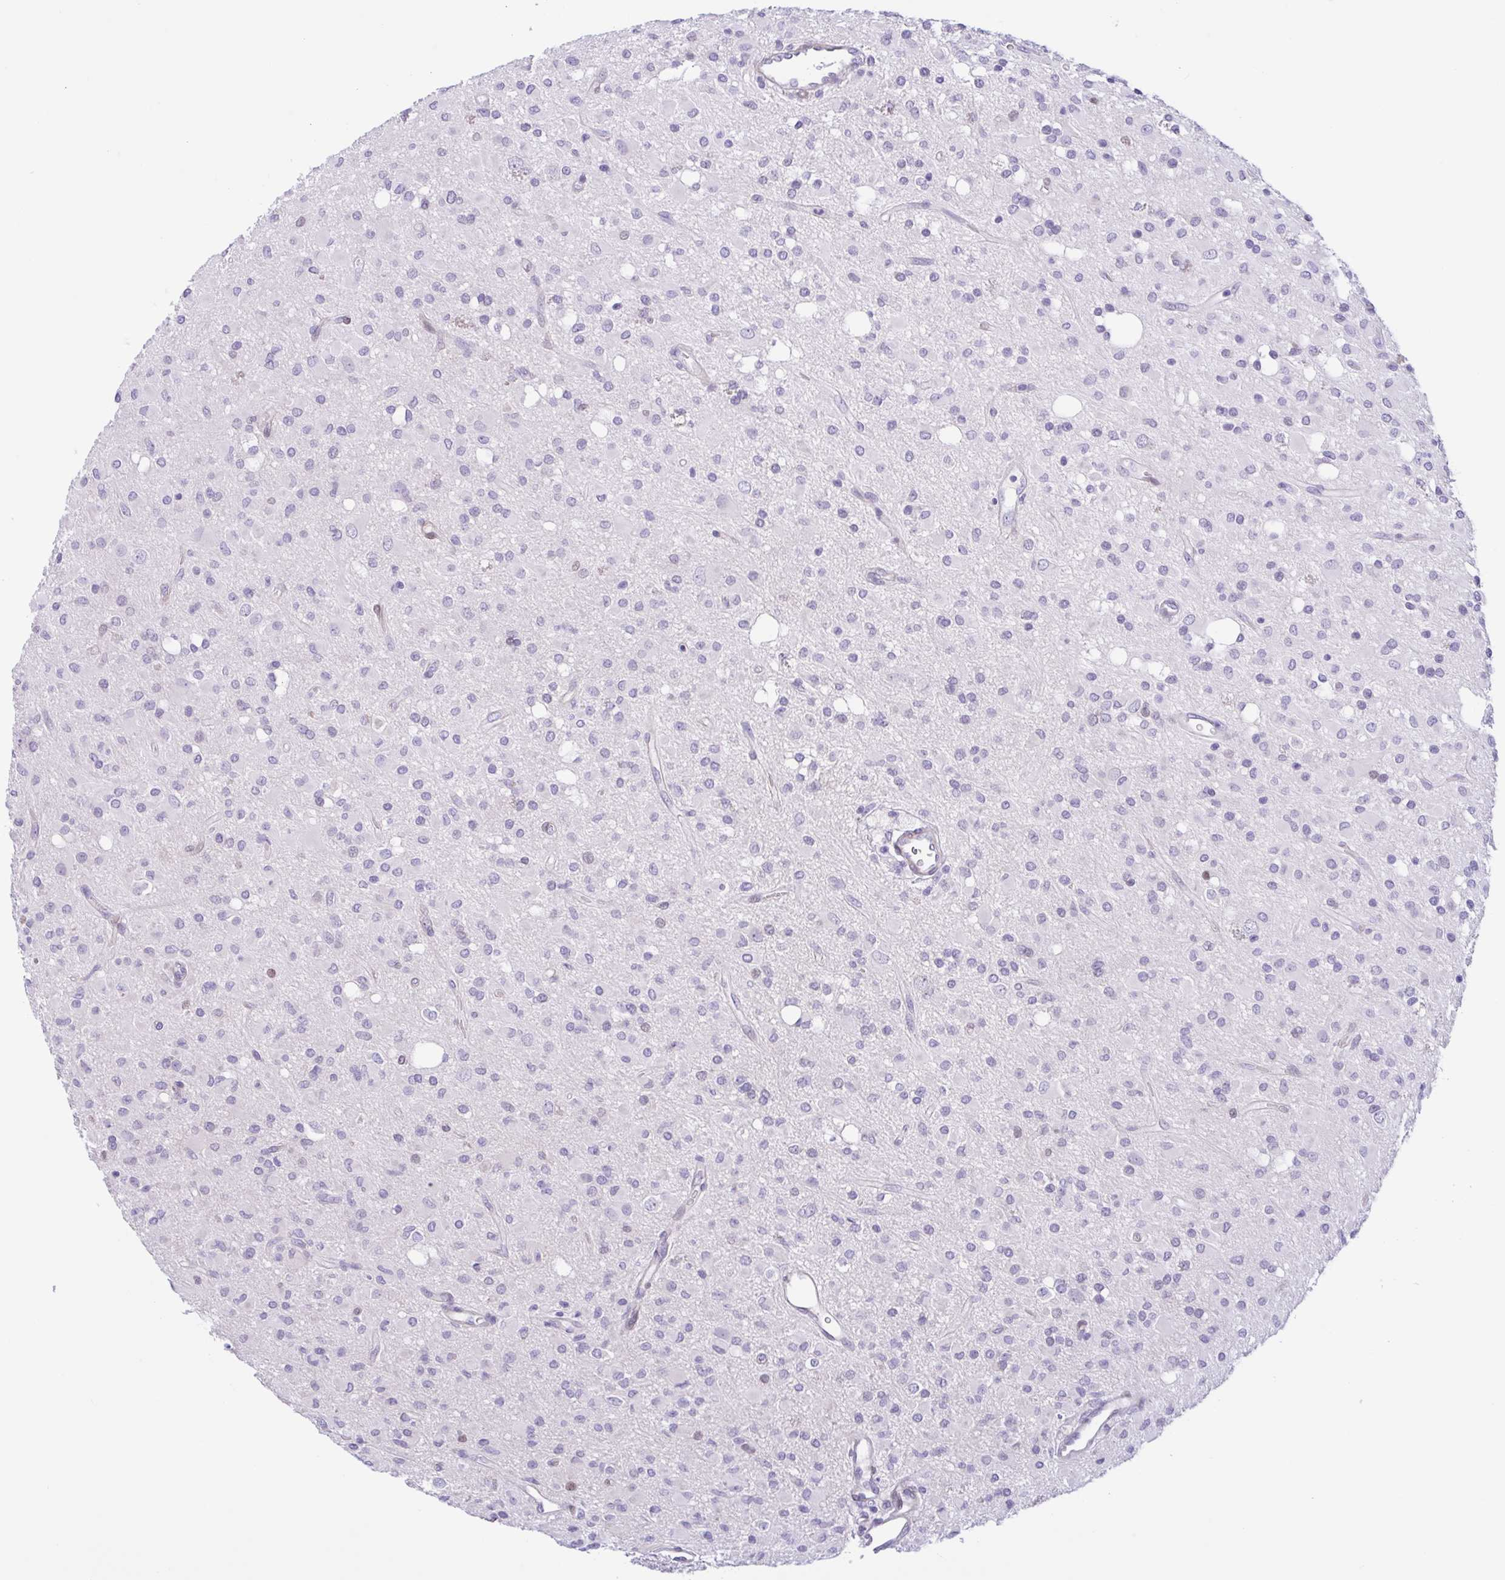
{"staining": {"intensity": "negative", "quantity": "none", "location": "none"}, "tissue": "glioma", "cell_type": "Tumor cells", "image_type": "cancer", "snomed": [{"axis": "morphology", "description": "Glioma, malignant, Low grade"}, {"axis": "topography", "description": "Brain"}], "caption": "High power microscopy micrograph of an IHC photomicrograph of glioma, revealing no significant expression in tumor cells.", "gene": "AHCYL2", "patient": {"sex": "female", "age": 33}}